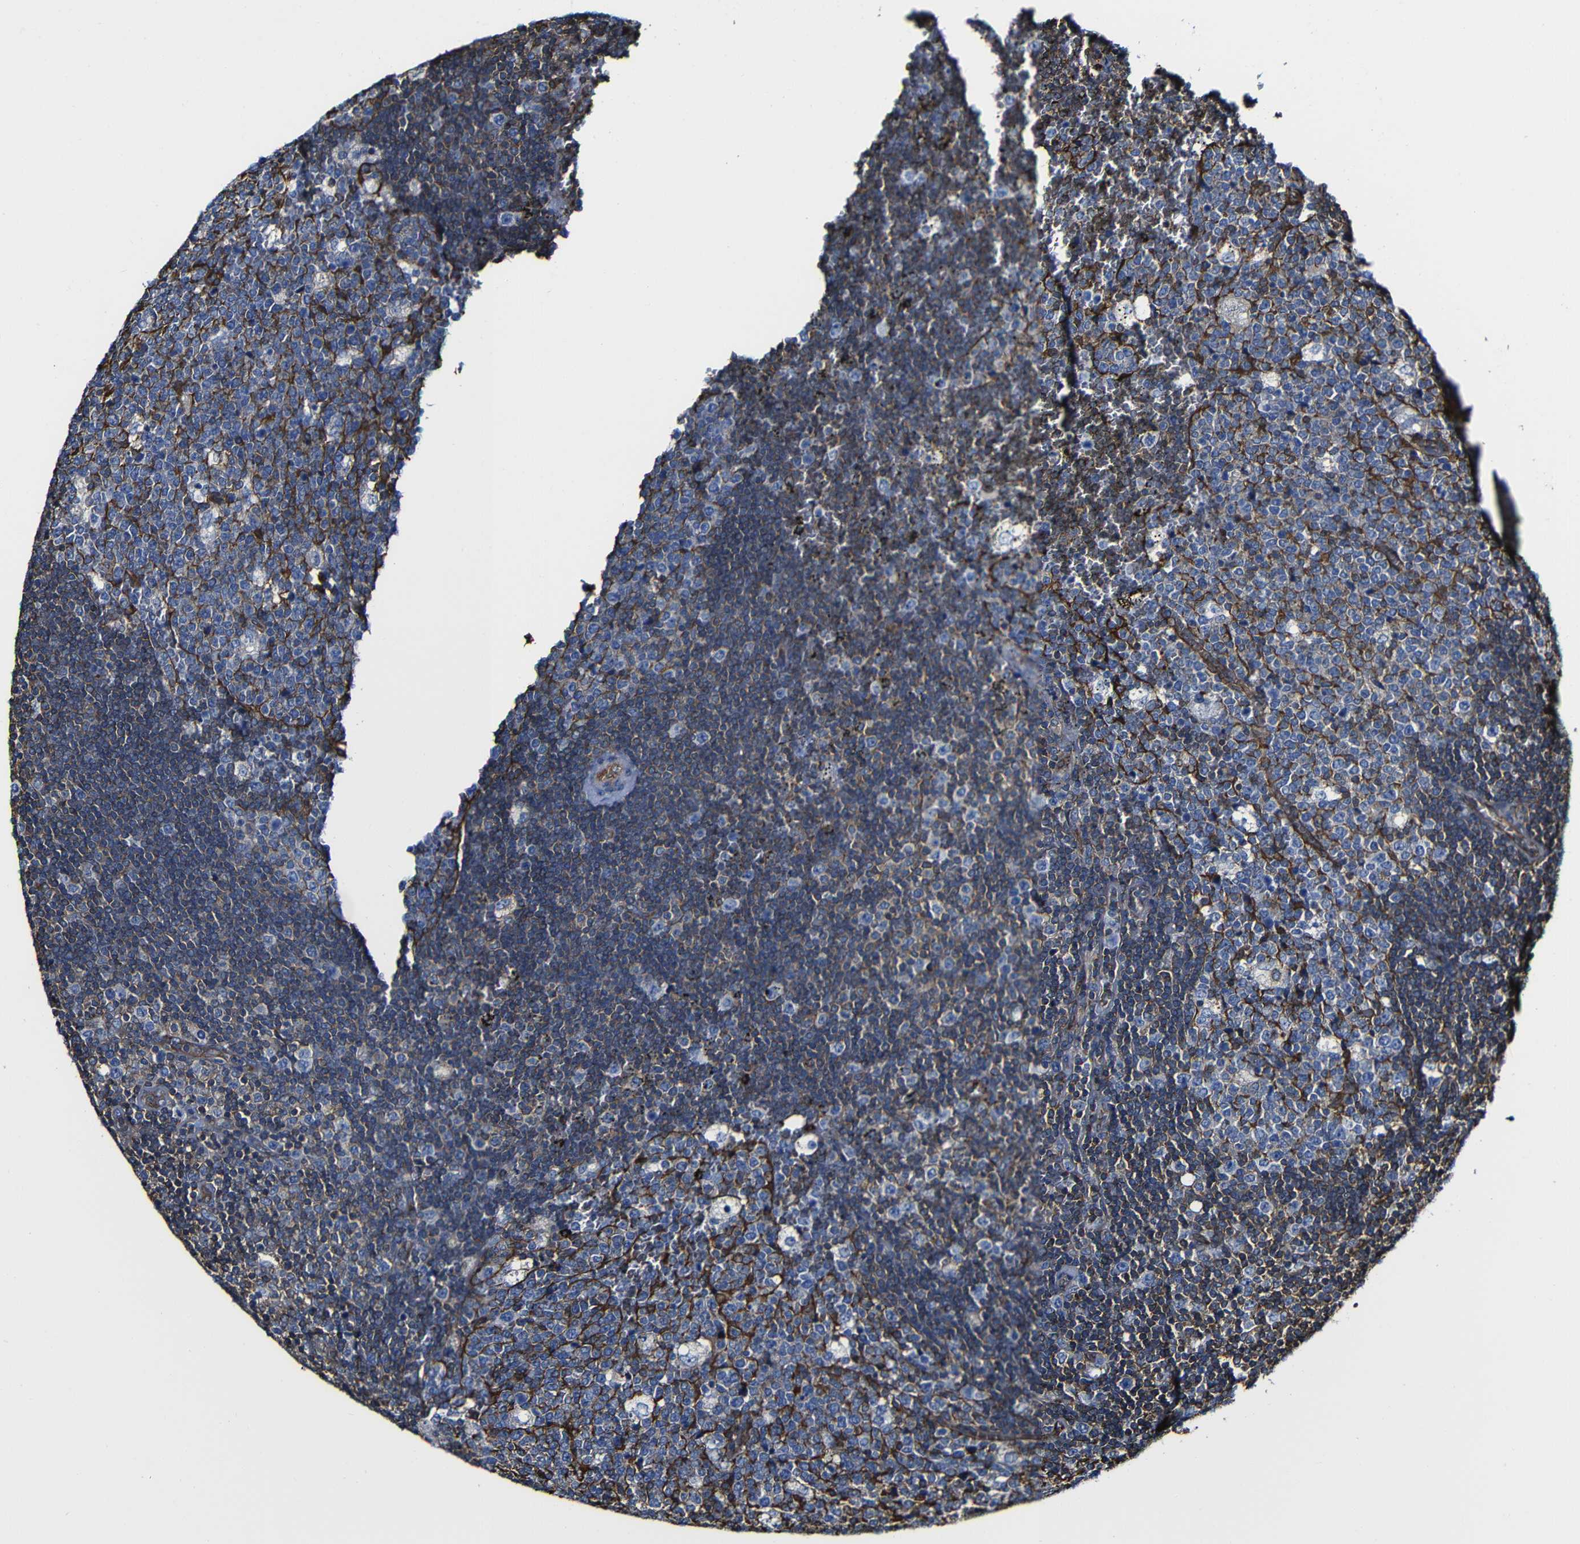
{"staining": {"intensity": "moderate", "quantity": "25%-75%", "location": "cytoplasmic/membranous"}, "tissue": "lymph node", "cell_type": "Germinal center cells", "image_type": "normal", "snomed": [{"axis": "morphology", "description": "Normal tissue, NOS"}, {"axis": "topography", "description": "Lymph node"}, {"axis": "topography", "description": "Salivary gland"}], "caption": "Immunohistochemical staining of normal lymph node demonstrates 25%-75% levels of moderate cytoplasmic/membranous protein staining in about 25%-75% of germinal center cells.", "gene": "MSN", "patient": {"sex": "male", "age": 8}}